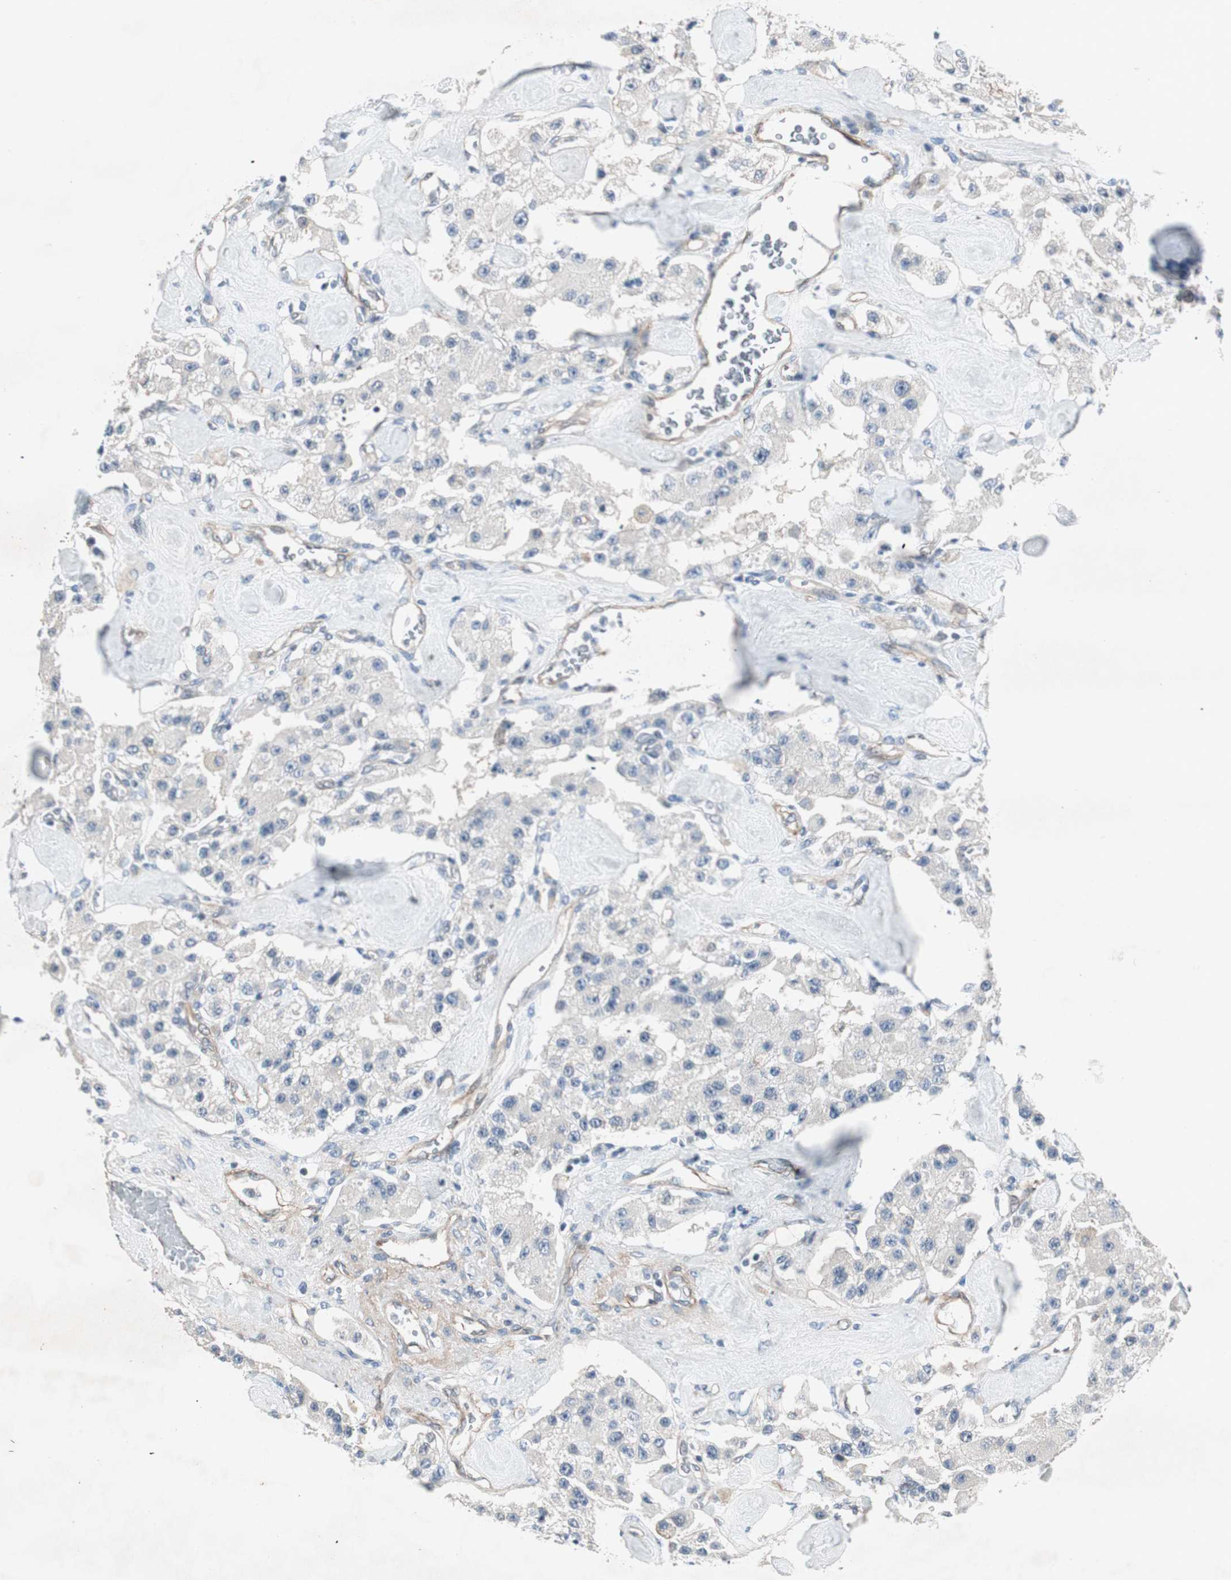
{"staining": {"intensity": "negative", "quantity": "none", "location": "none"}, "tissue": "carcinoid", "cell_type": "Tumor cells", "image_type": "cancer", "snomed": [{"axis": "morphology", "description": "Carcinoid, malignant, NOS"}, {"axis": "topography", "description": "Pancreas"}], "caption": "Human carcinoid stained for a protein using immunohistochemistry (IHC) displays no staining in tumor cells.", "gene": "ITGB4", "patient": {"sex": "male", "age": 41}}